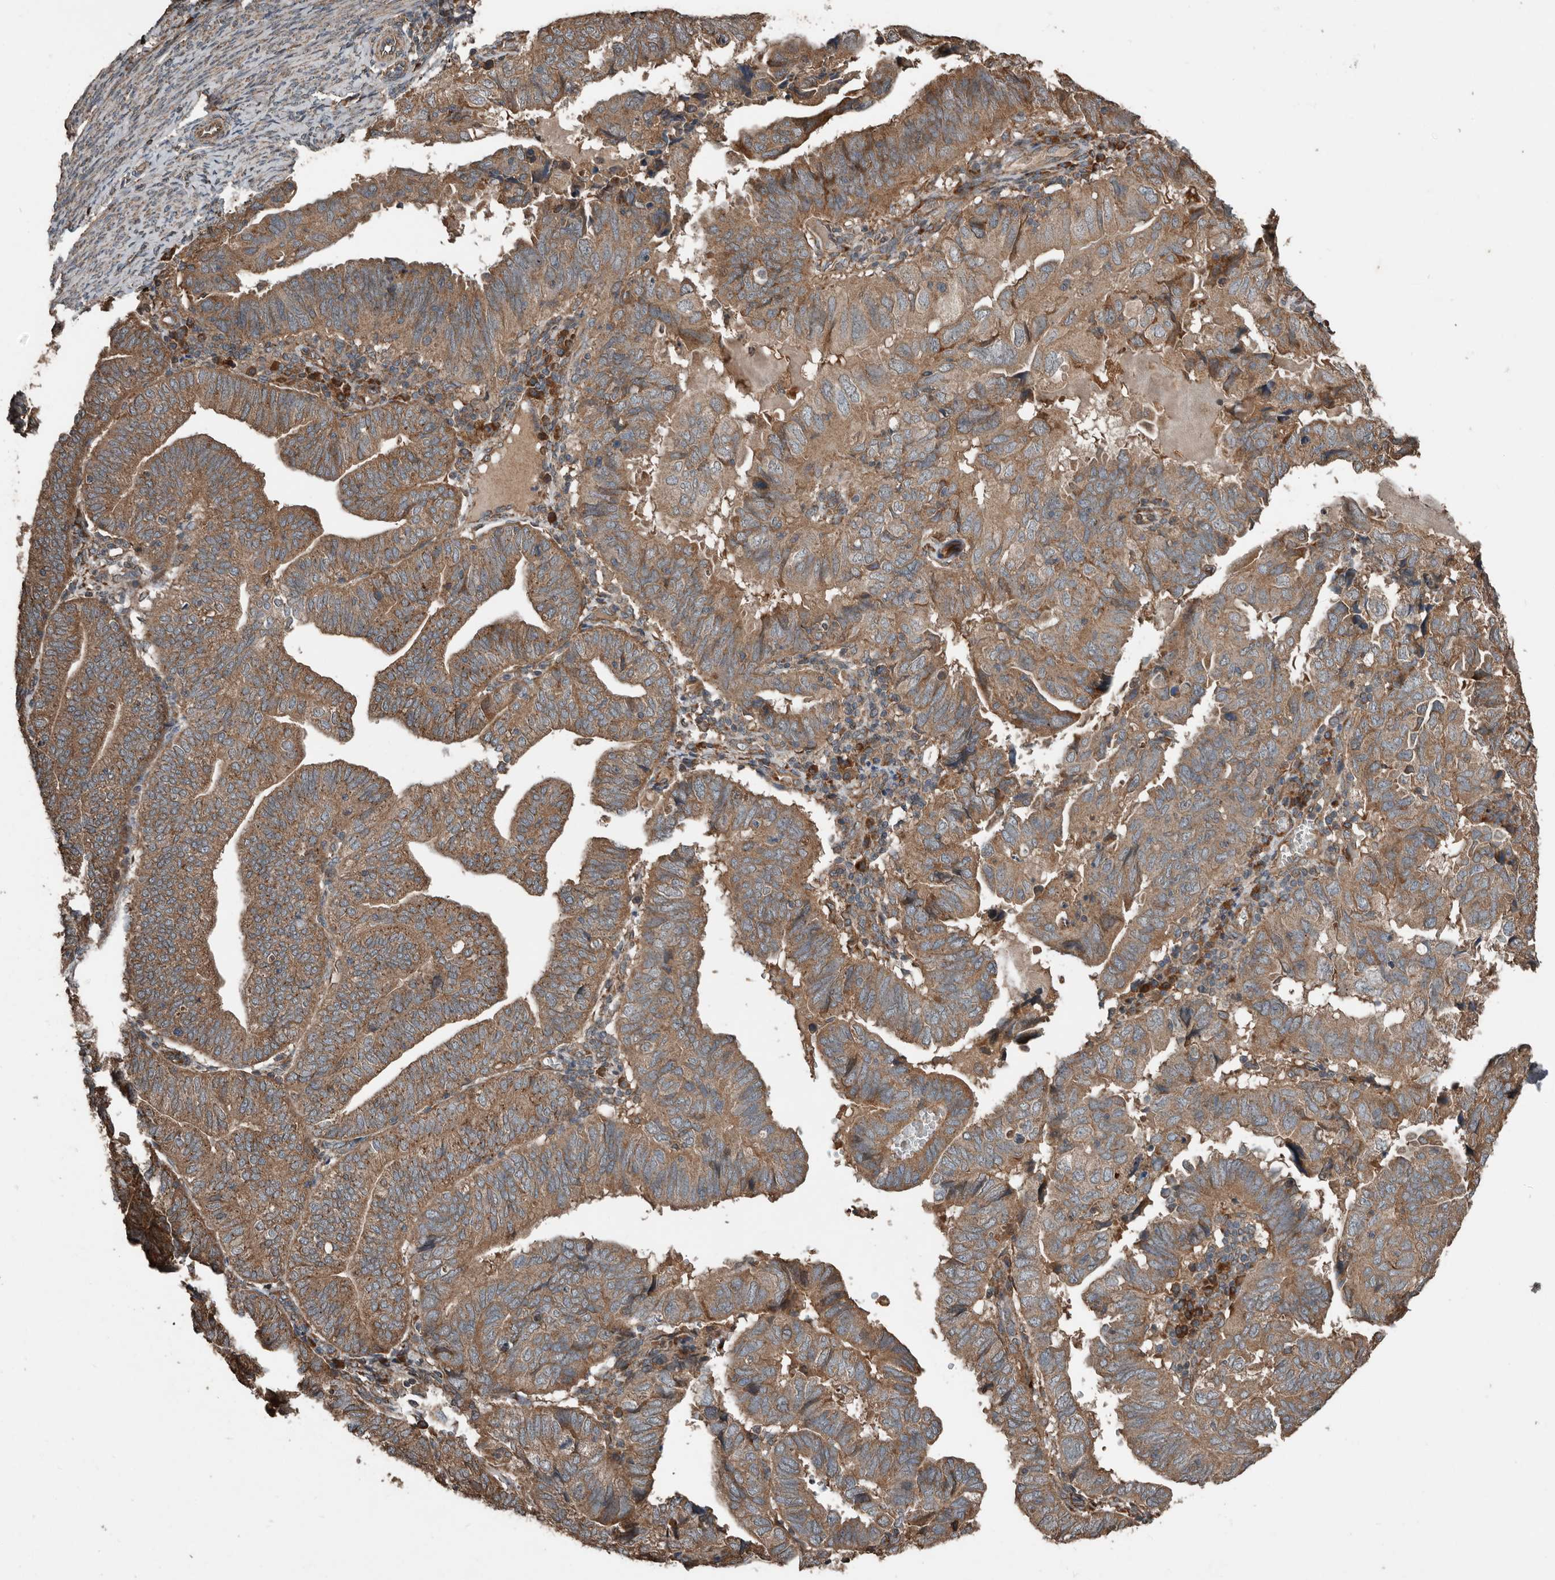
{"staining": {"intensity": "moderate", "quantity": ">75%", "location": "cytoplasmic/membranous"}, "tissue": "endometrial cancer", "cell_type": "Tumor cells", "image_type": "cancer", "snomed": [{"axis": "morphology", "description": "Adenocarcinoma, NOS"}, {"axis": "topography", "description": "Uterus"}], "caption": "Endometrial adenocarcinoma stained with immunohistochemistry (IHC) shows moderate cytoplasmic/membranous positivity in about >75% of tumor cells.", "gene": "RNF207", "patient": {"sex": "female", "age": 77}}